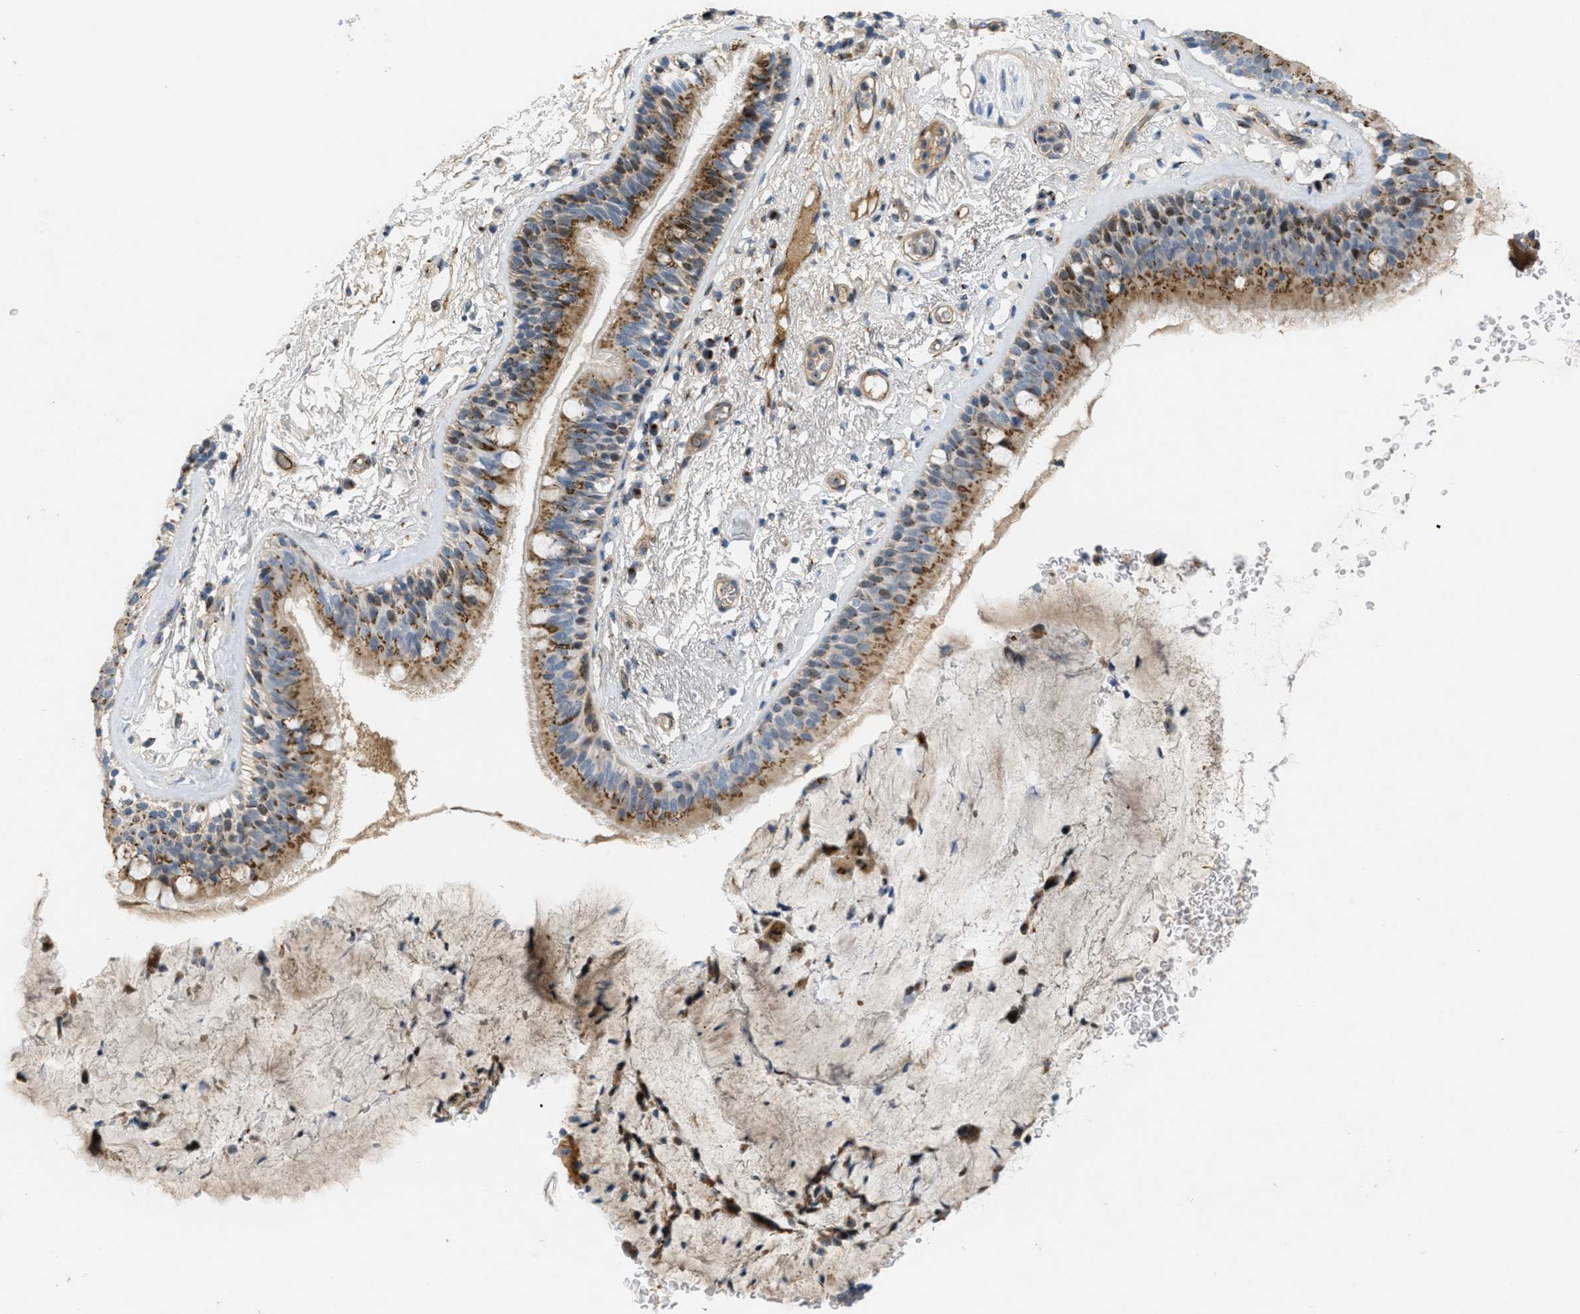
{"staining": {"intensity": "moderate", "quantity": ">75%", "location": "cytoplasmic/membranous"}, "tissue": "bronchus", "cell_type": "Respiratory epithelial cells", "image_type": "normal", "snomed": [{"axis": "morphology", "description": "Normal tissue, NOS"}, {"axis": "topography", "description": "Cartilage tissue"}], "caption": "Immunohistochemical staining of benign bronchus exhibits medium levels of moderate cytoplasmic/membranous positivity in about >75% of respiratory epithelial cells. (brown staining indicates protein expression, while blue staining denotes nuclei).", "gene": "ZFPL1", "patient": {"sex": "female", "age": 63}}